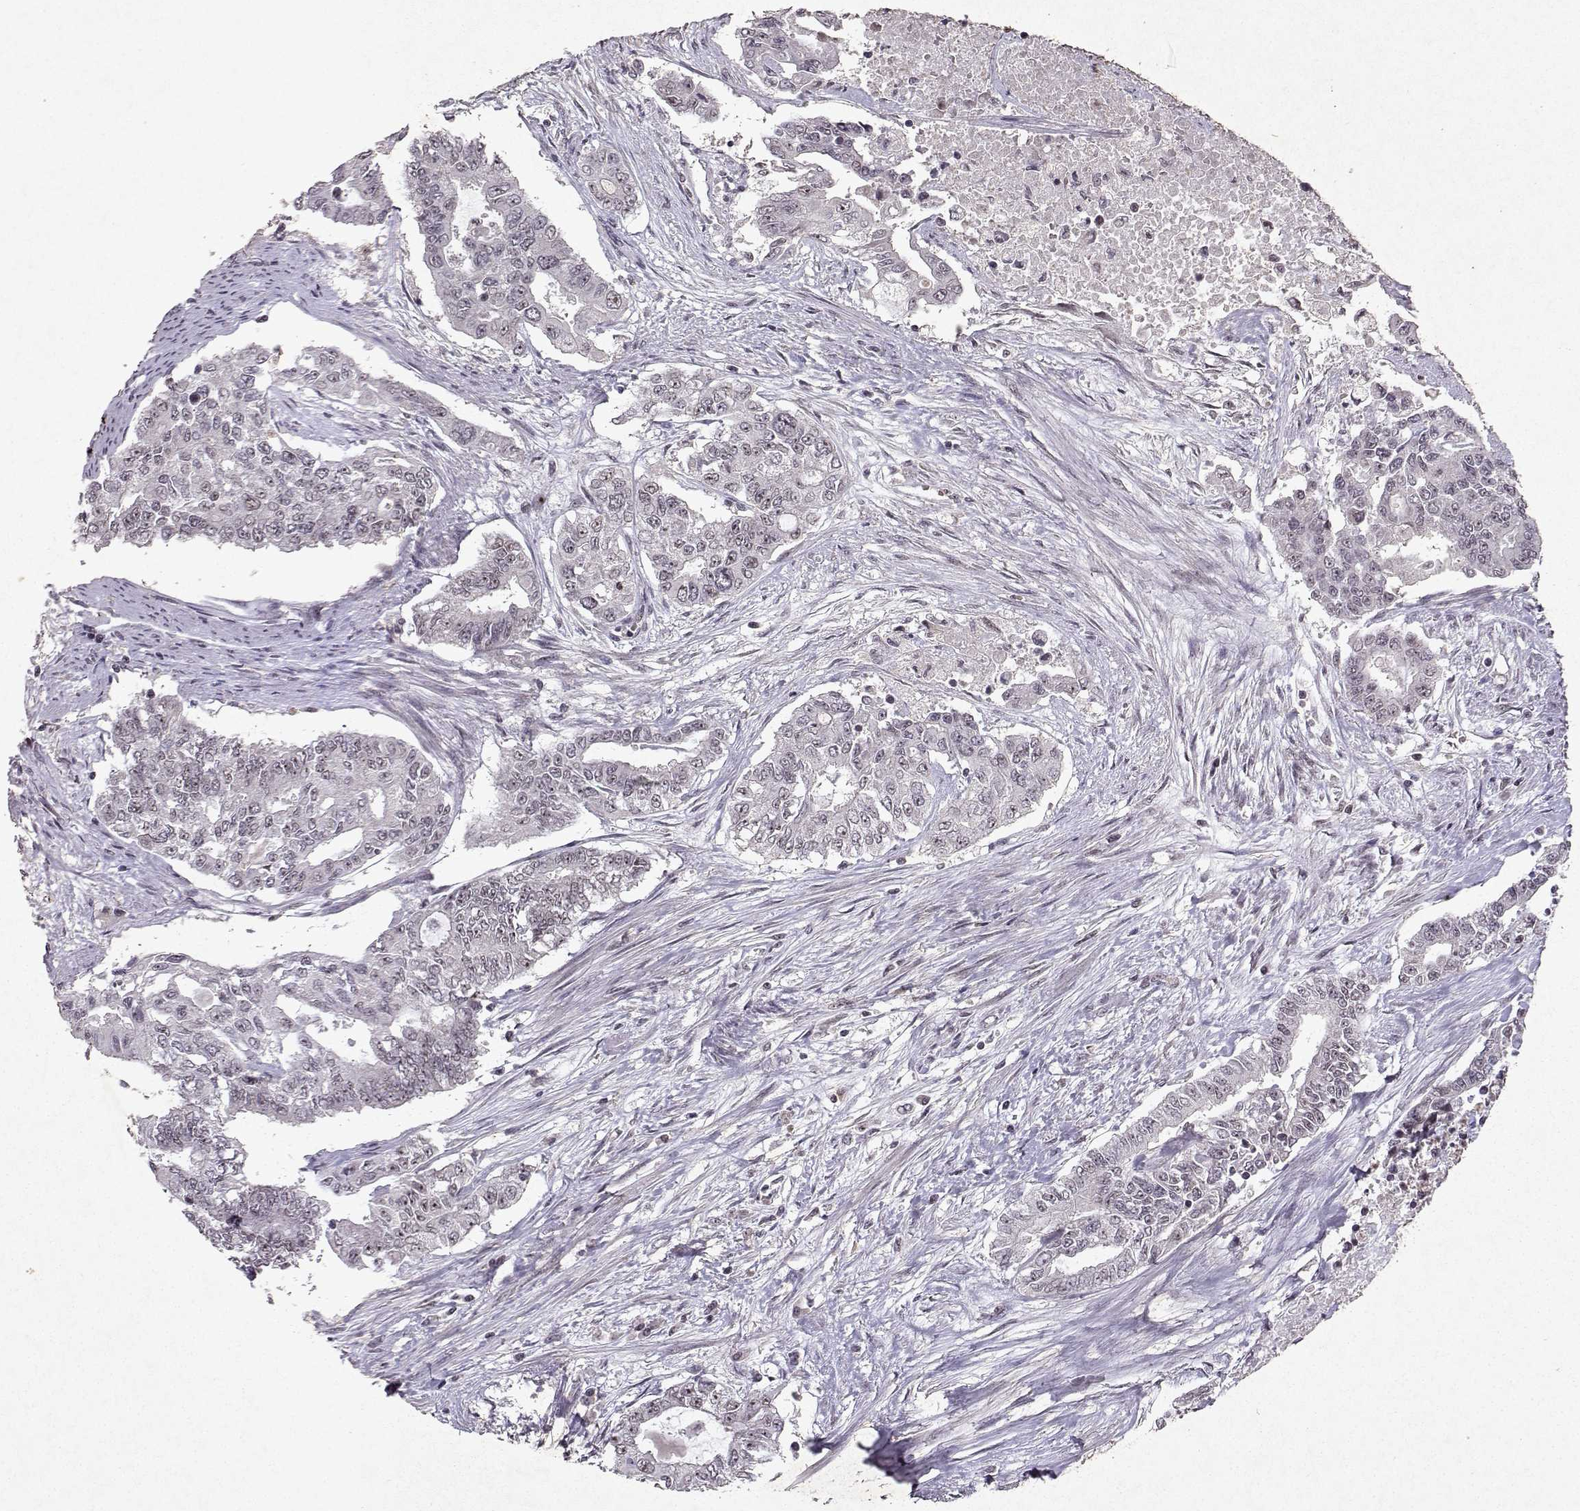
{"staining": {"intensity": "strong", "quantity": "25%-75%", "location": "nuclear"}, "tissue": "endometrial cancer", "cell_type": "Tumor cells", "image_type": "cancer", "snomed": [{"axis": "morphology", "description": "Adenocarcinoma, NOS"}, {"axis": "topography", "description": "Uterus"}], "caption": "Immunohistochemistry (IHC) of endometrial cancer demonstrates high levels of strong nuclear expression in about 25%-75% of tumor cells.", "gene": "DDX56", "patient": {"sex": "female", "age": 59}}